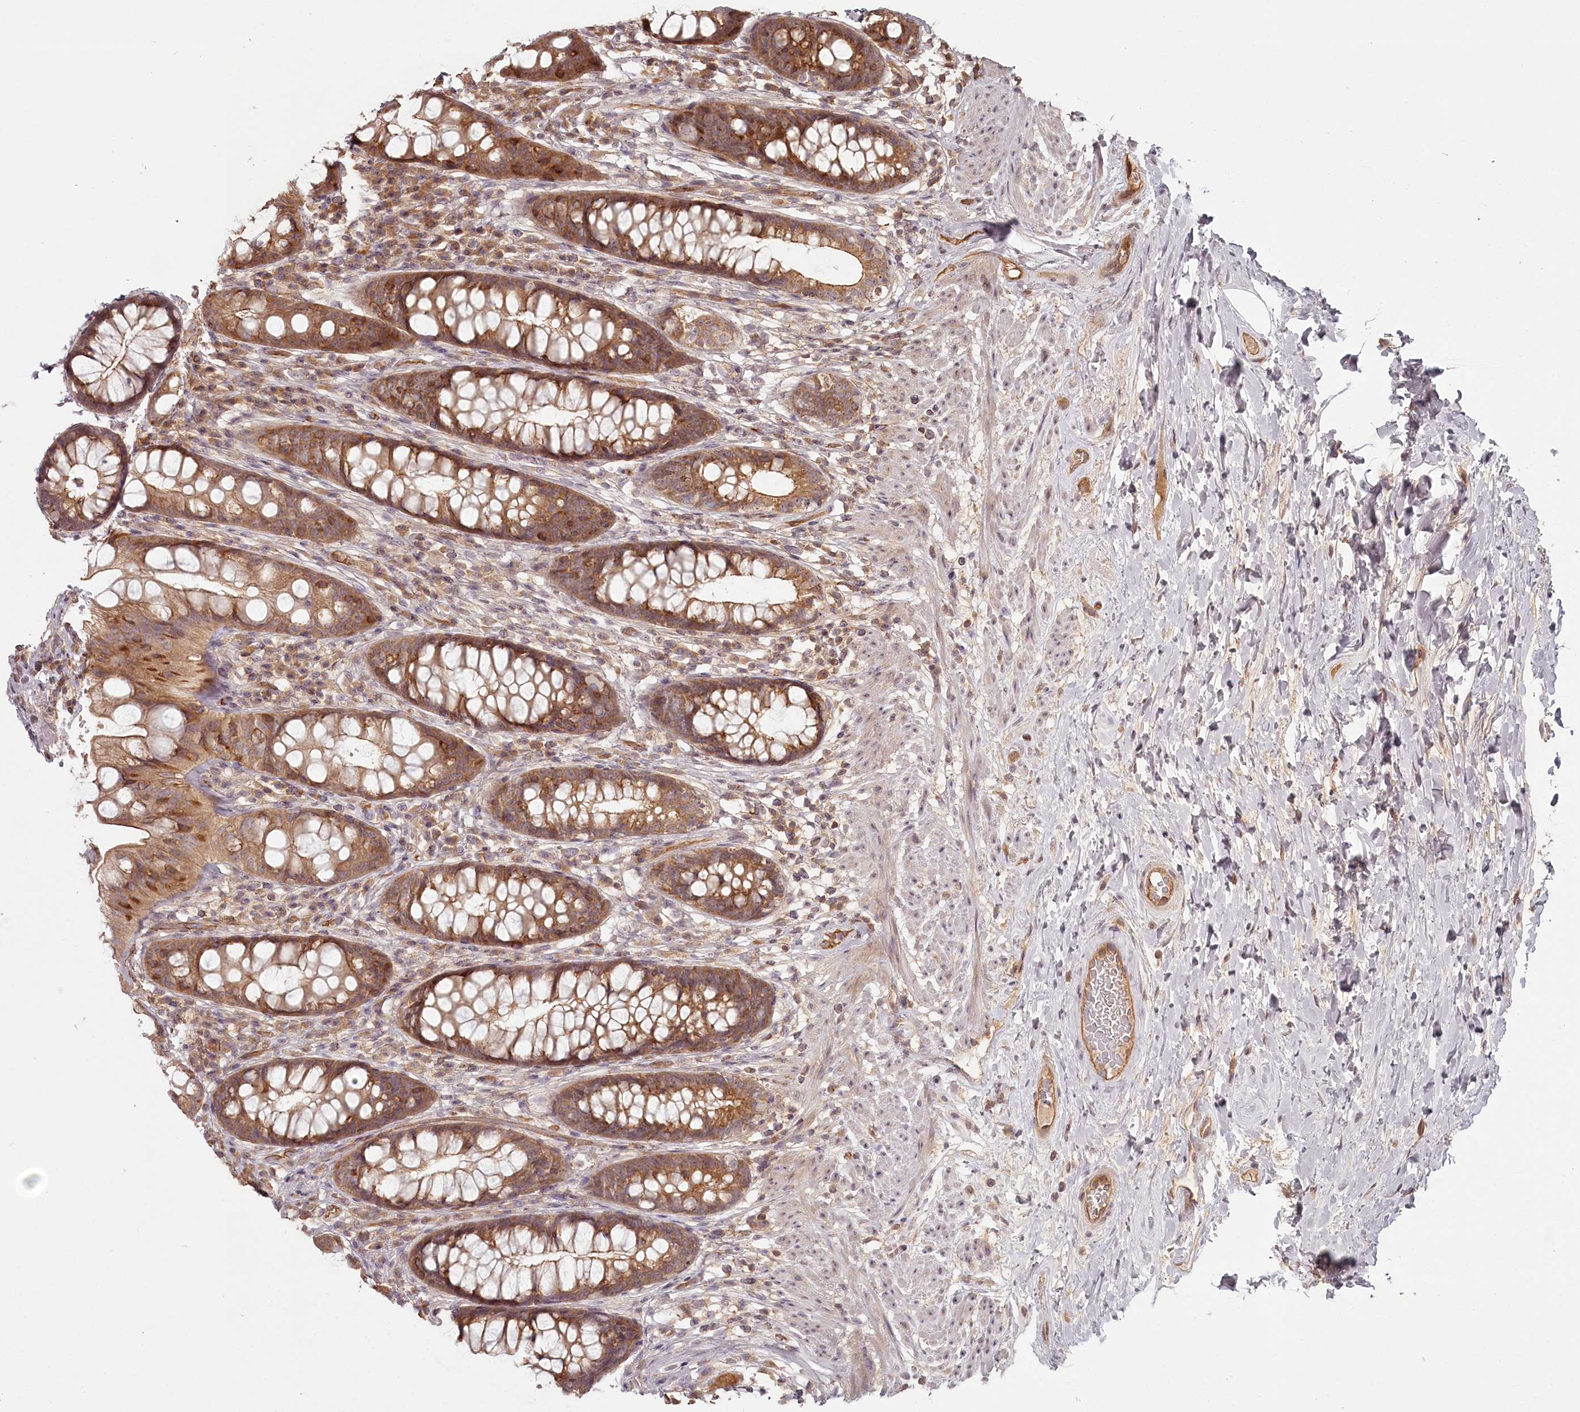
{"staining": {"intensity": "moderate", "quantity": ">75%", "location": "cytoplasmic/membranous"}, "tissue": "rectum", "cell_type": "Glandular cells", "image_type": "normal", "snomed": [{"axis": "morphology", "description": "Normal tissue, NOS"}, {"axis": "topography", "description": "Rectum"}], "caption": "An image of rectum stained for a protein demonstrates moderate cytoplasmic/membranous brown staining in glandular cells. Nuclei are stained in blue.", "gene": "TMIE", "patient": {"sex": "male", "age": 74}}